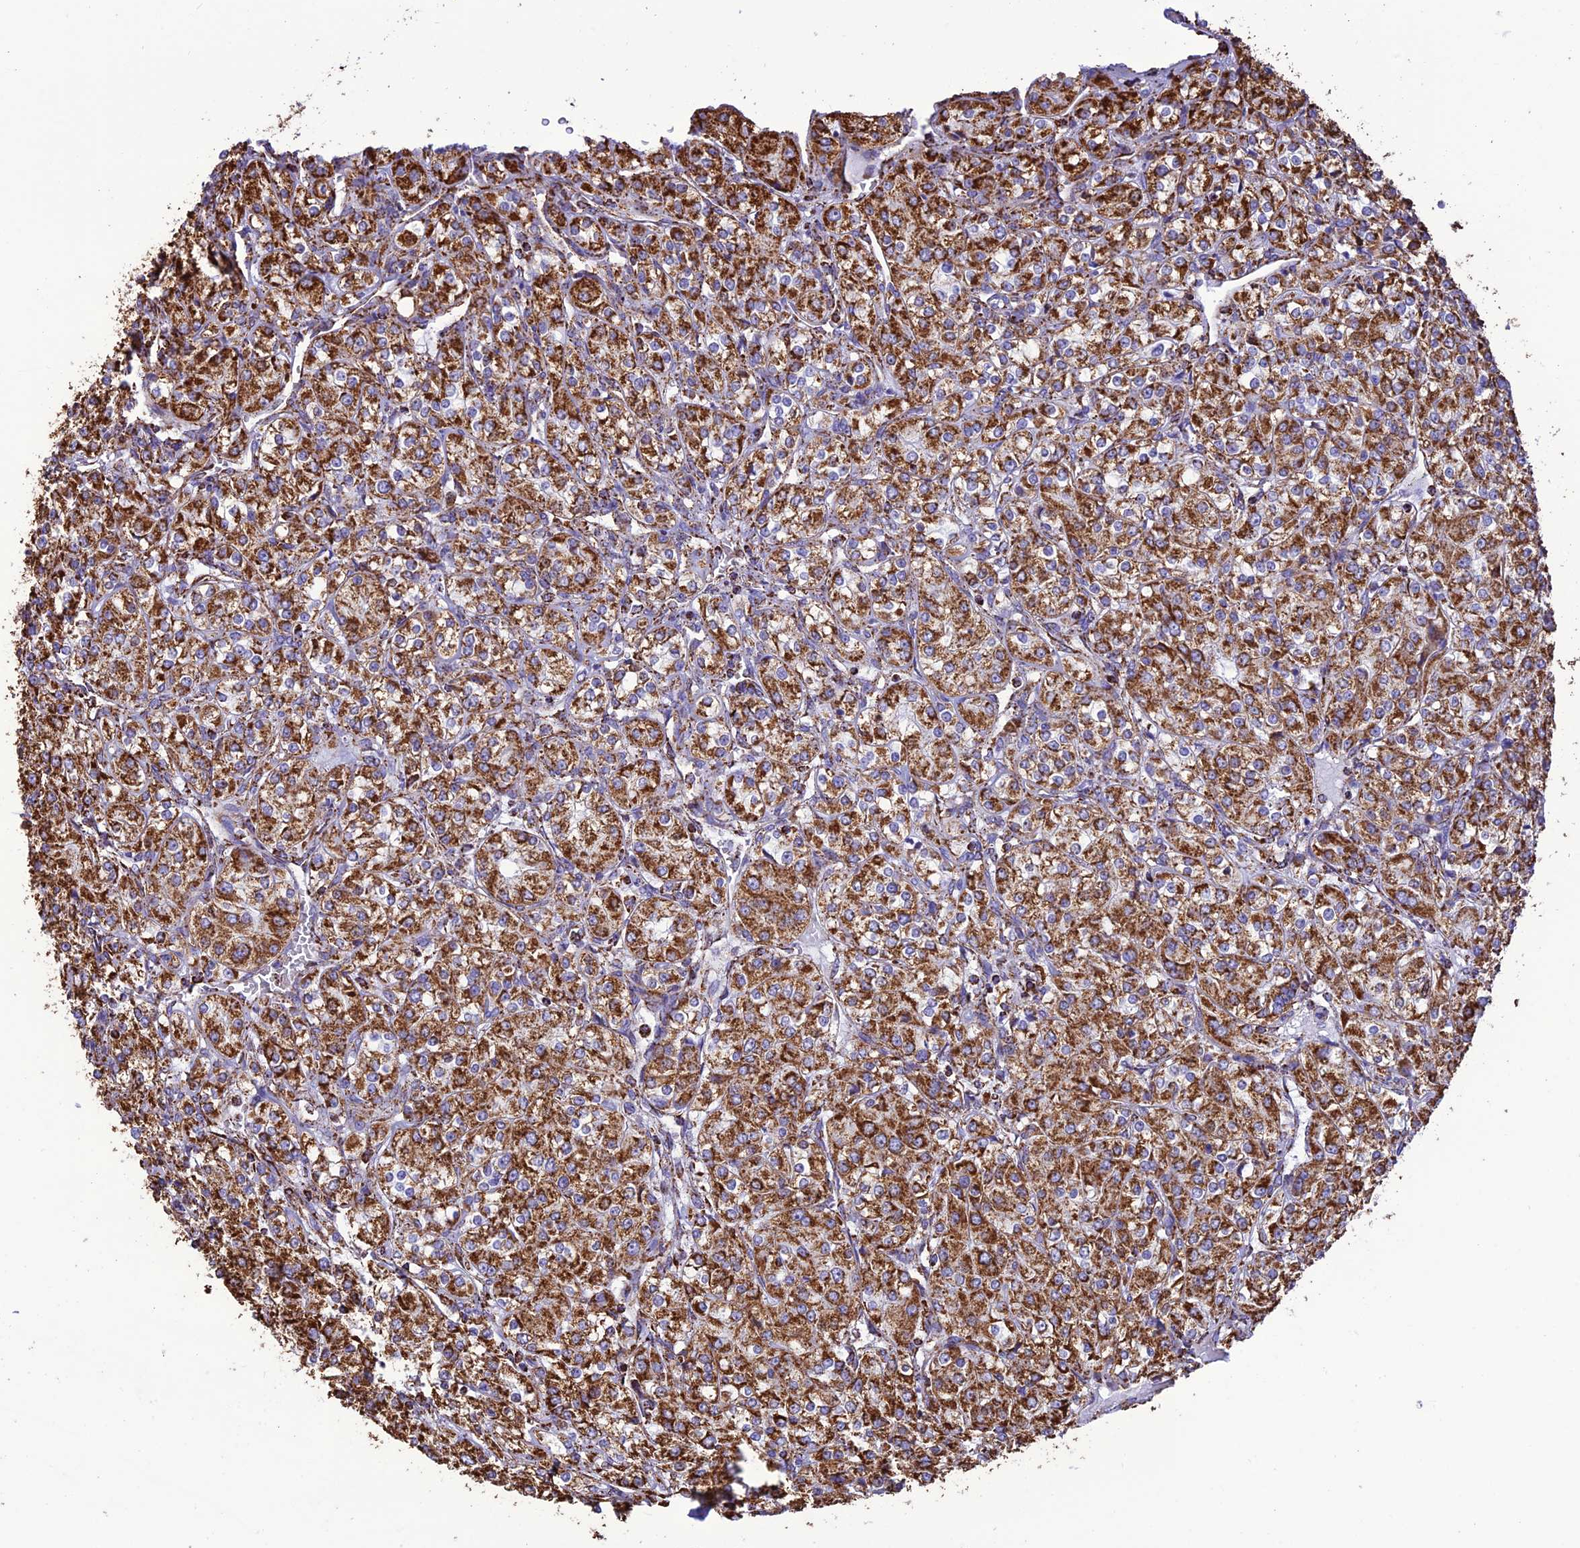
{"staining": {"intensity": "strong", "quantity": ">75%", "location": "cytoplasmic/membranous"}, "tissue": "renal cancer", "cell_type": "Tumor cells", "image_type": "cancer", "snomed": [{"axis": "morphology", "description": "Adenocarcinoma, NOS"}, {"axis": "topography", "description": "Kidney"}], "caption": "The immunohistochemical stain highlights strong cytoplasmic/membranous positivity in tumor cells of renal cancer tissue.", "gene": "NDUFAF1", "patient": {"sex": "male", "age": 77}}